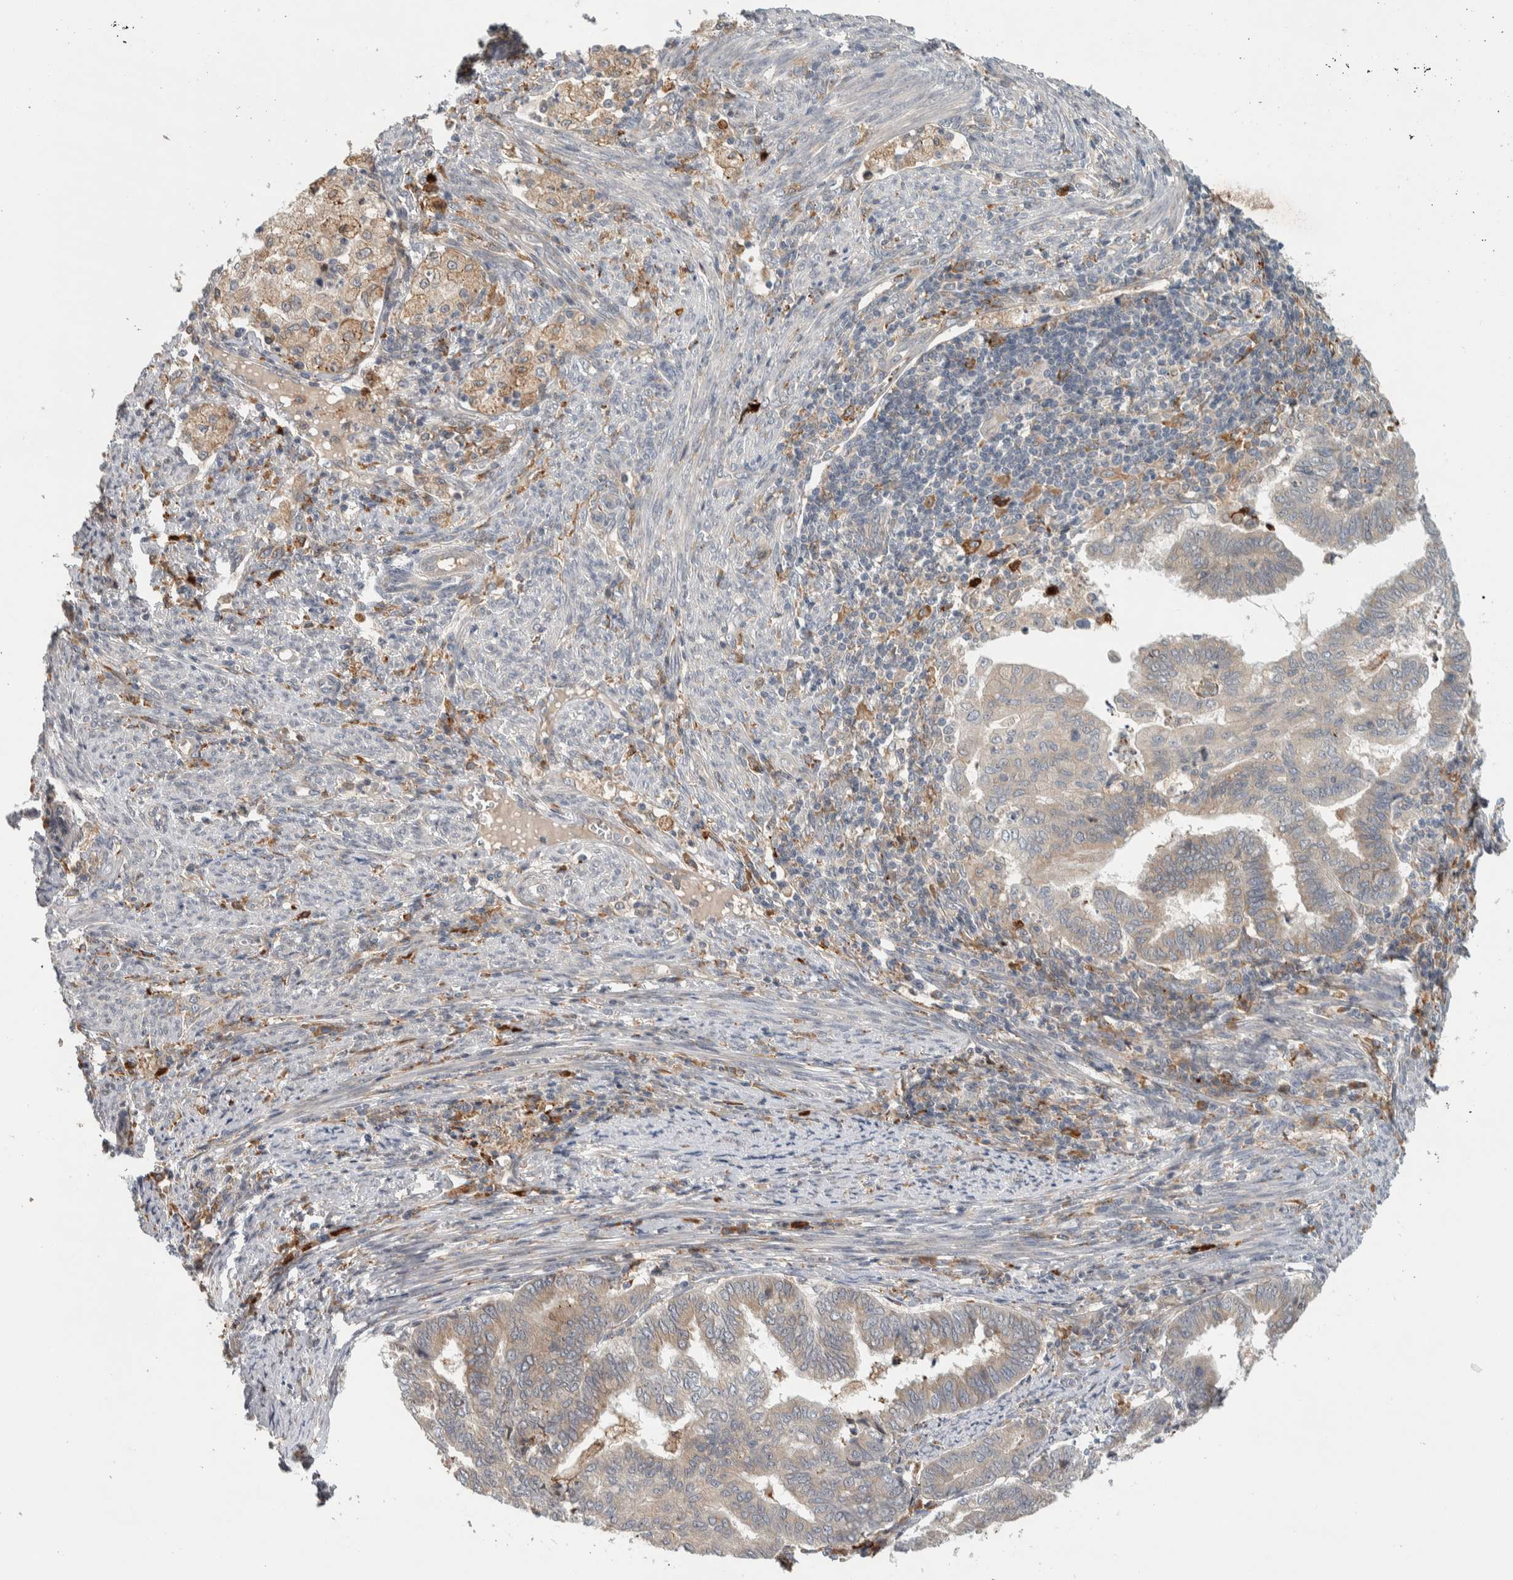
{"staining": {"intensity": "weak", "quantity": ">75%", "location": "cytoplasmic/membranous"}, "tissue": "endometrial cancer", "cell_type": "Tumor cells", "image_type": "cancer", "snomed": [{"axis": "morphology", "description": "Polyp, NOS"}, {"axis": "morphology", "description": "Adenocarcinoma, NOS"}, {"axis": "morphology", "description": "Adenoma, NOS"}, {"axis": "topography", "description": "Endometrium"}], "caption": "Polyp (endometrial) stained with a brown dye demonstrates weak cytoplasmic/membranous positive positivity in approximately >75% of tumor cells.", "gene": "ADPRM", "patient": {"sex": "female", "age": 79}}